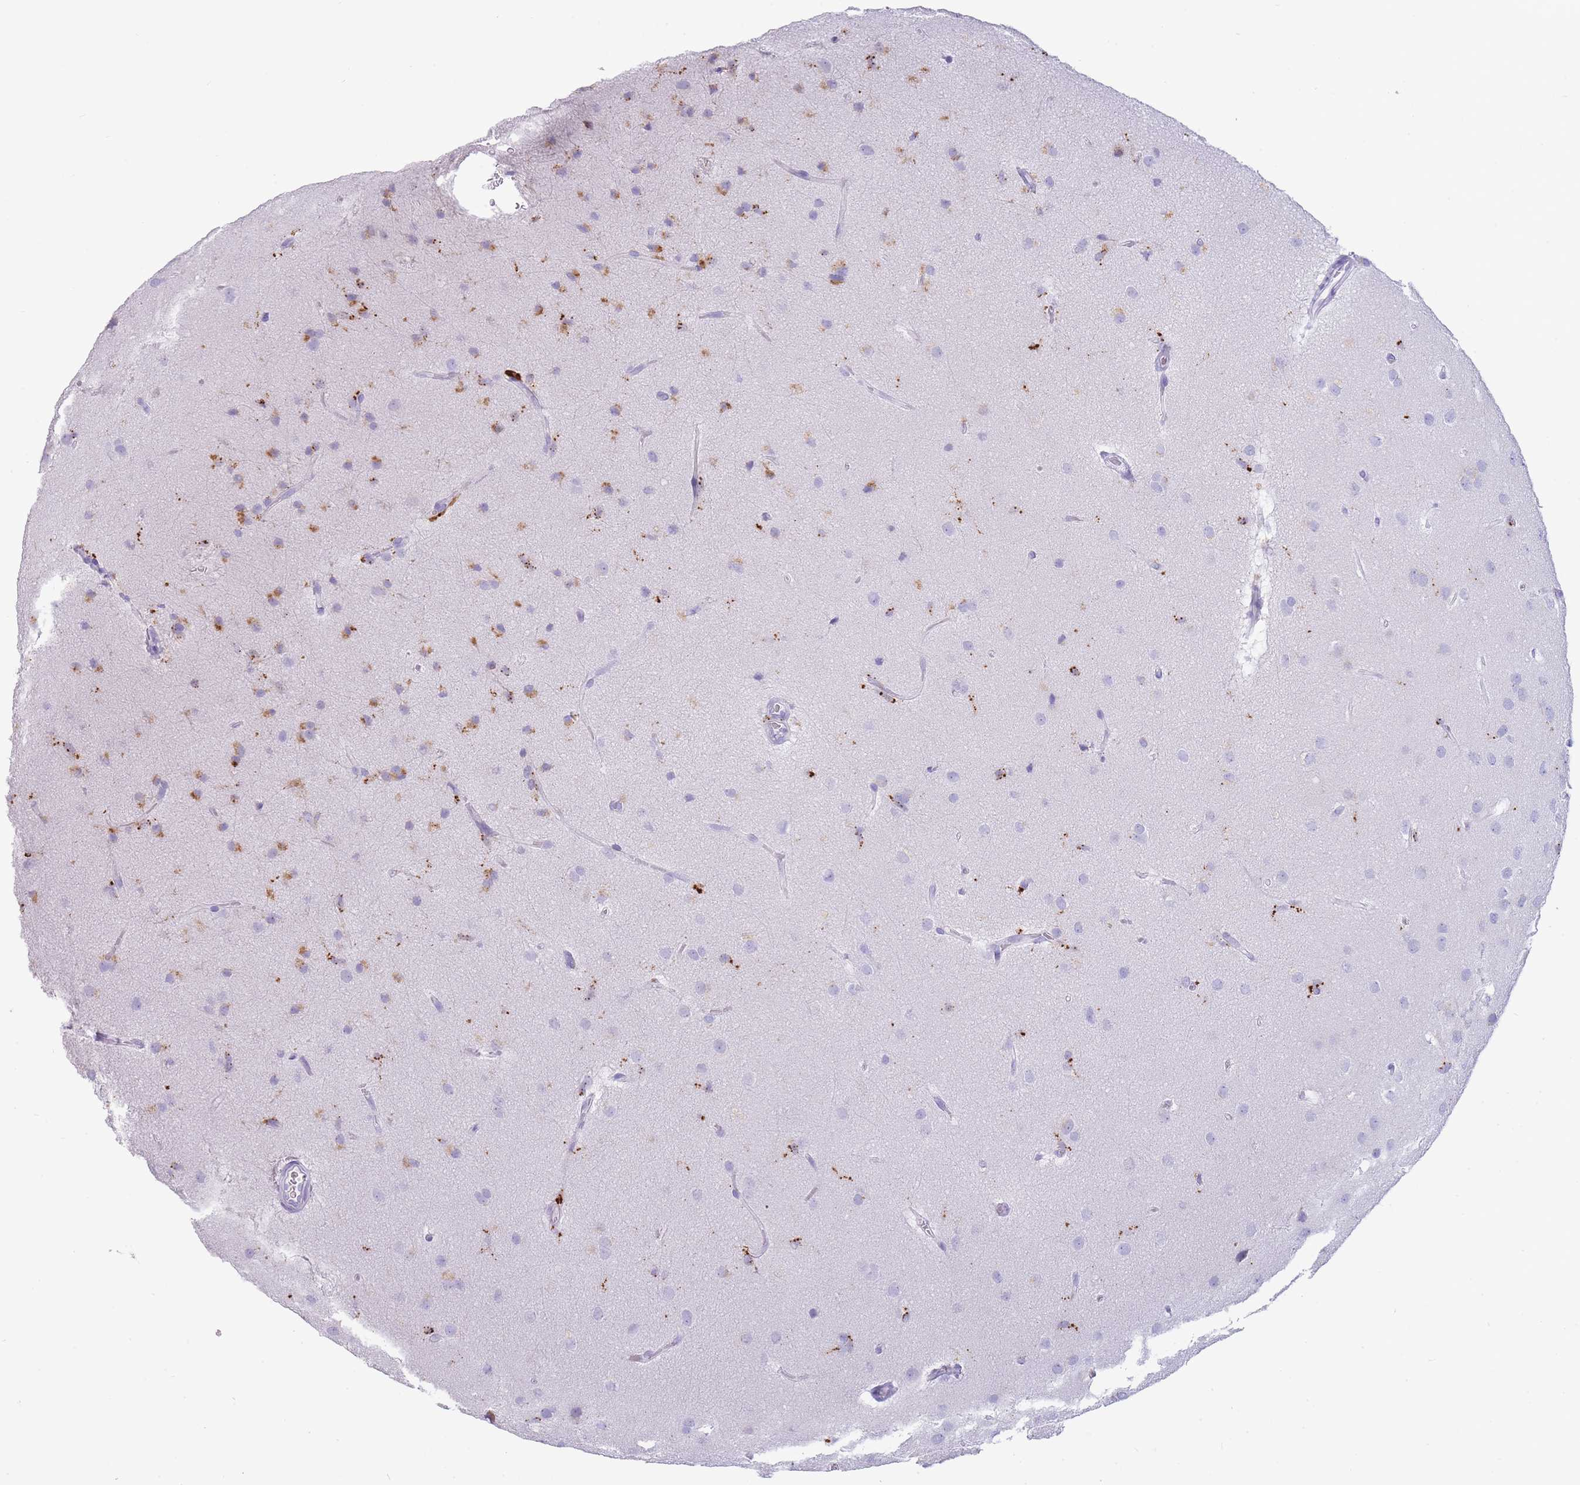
{"staining": {"intensity": "moderate", "quantity": "<25%", "location": "cytoplasmic/membranous"}, "tissue": "glioma", "cell_type": "Tumor cells", "image_type": "cancer", "snomed": [{"axis": "morphology", "description": "Glioma, malignant, High grade"}, {"axis": "topography", "description": "Brain"}], "caption": "Human glioma stained with a protein marker displays moderate staining in tumor cells.", "gene": "GAA", "patient": {"sex": "female", "age": 50}}